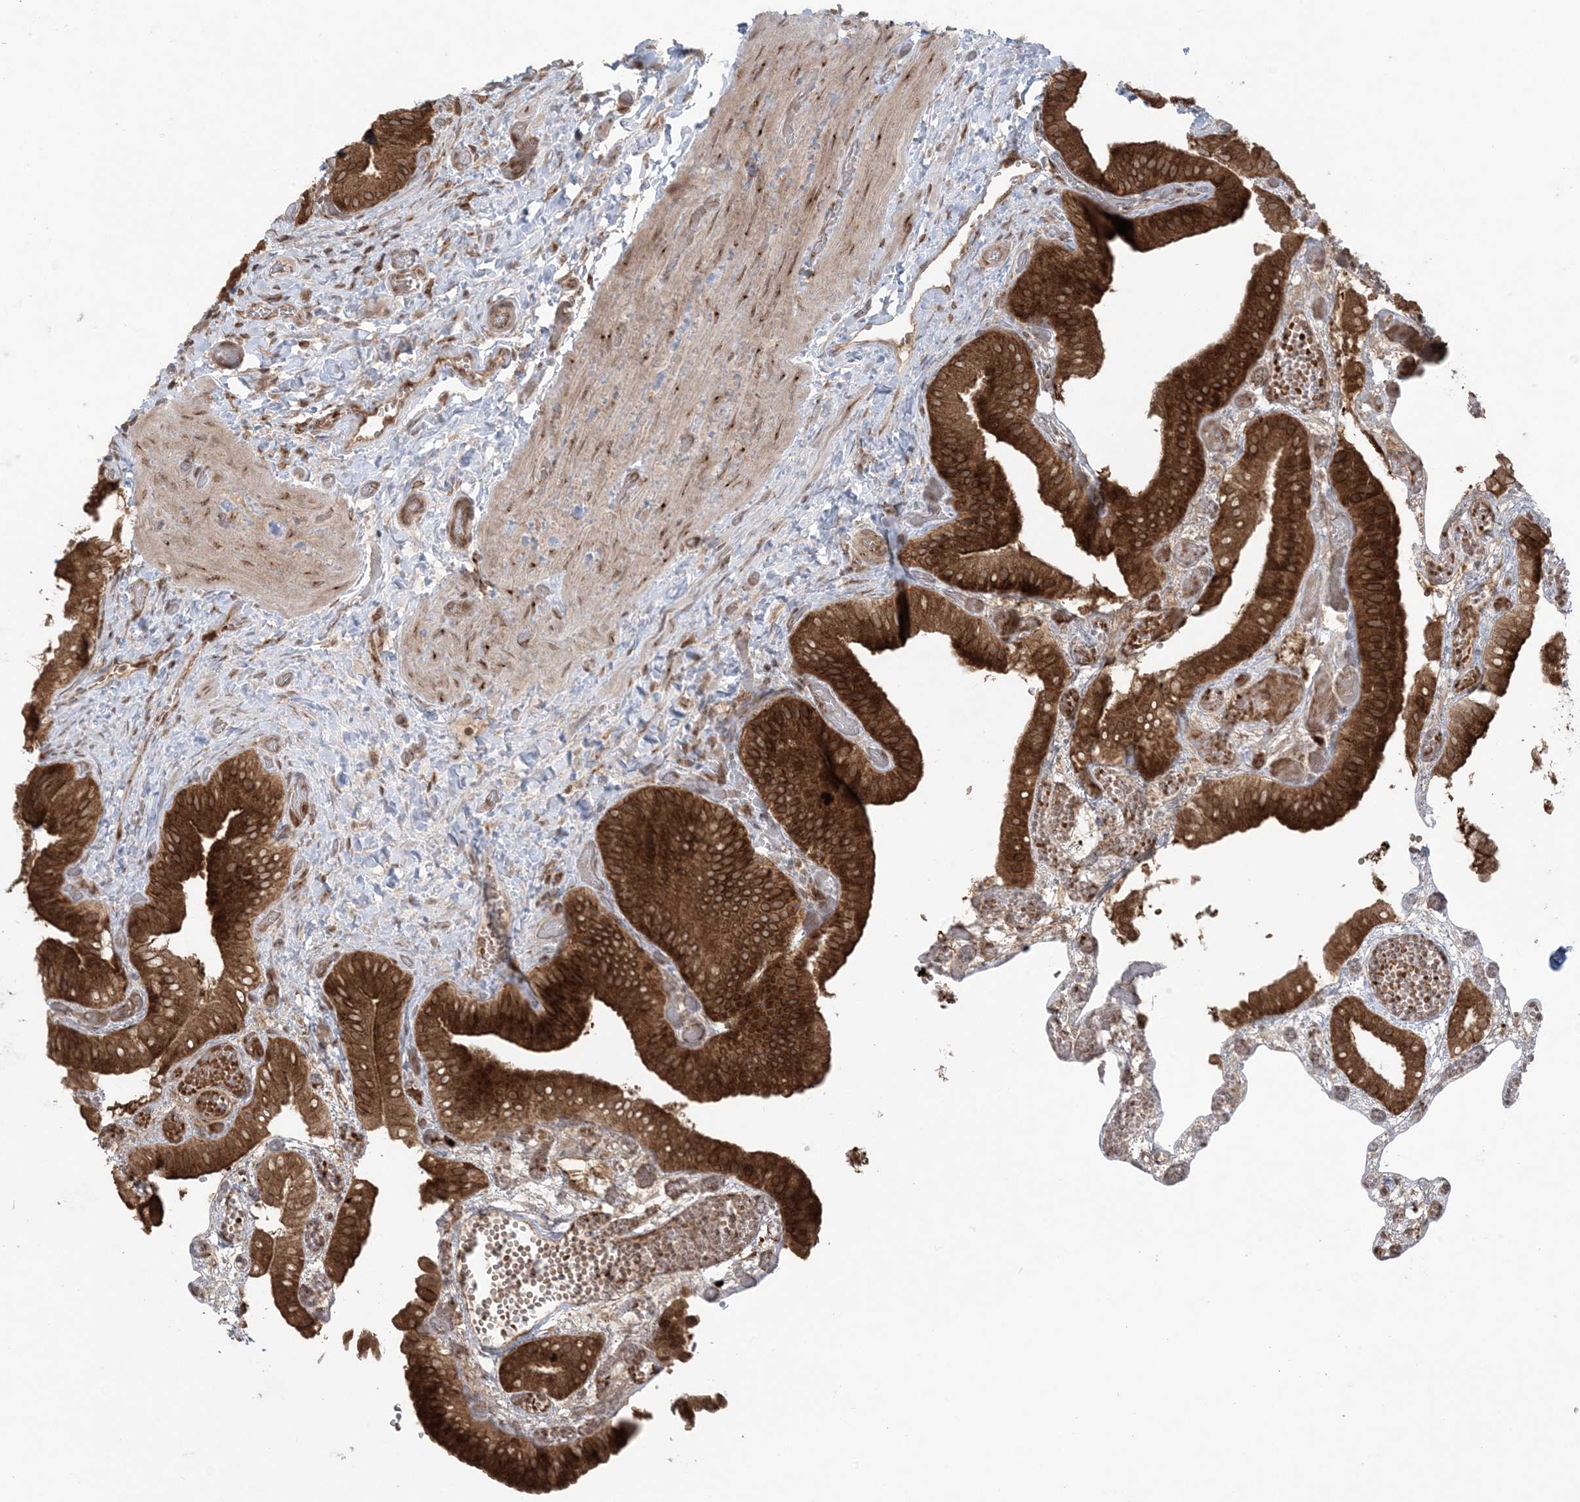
{"staining": {"intensity": "strong", "quantity": ">75%", "location": "cytoplasmic/membranous"}, "tissue": "gallbladder", "cell_type": "Glandular cells", "image_type": "normal", "snomed": [{"axis": "morphology", "description": "Normal tissue, NOS"}, {"axis": "topography", "description": "Gallbladder"}], "caption": "Glandular cells exhibit high levels of strong cytoplasmic/membranous staining in approximately >75% of cells in unremarkable human gallbladder. The staining is performed using DAB brown chromogen to label protein expression. The nuclei are counter-stained blue using hematoxylin.", "gene": "DDX19B", "patient": {"sex": "female", "age": 64}}